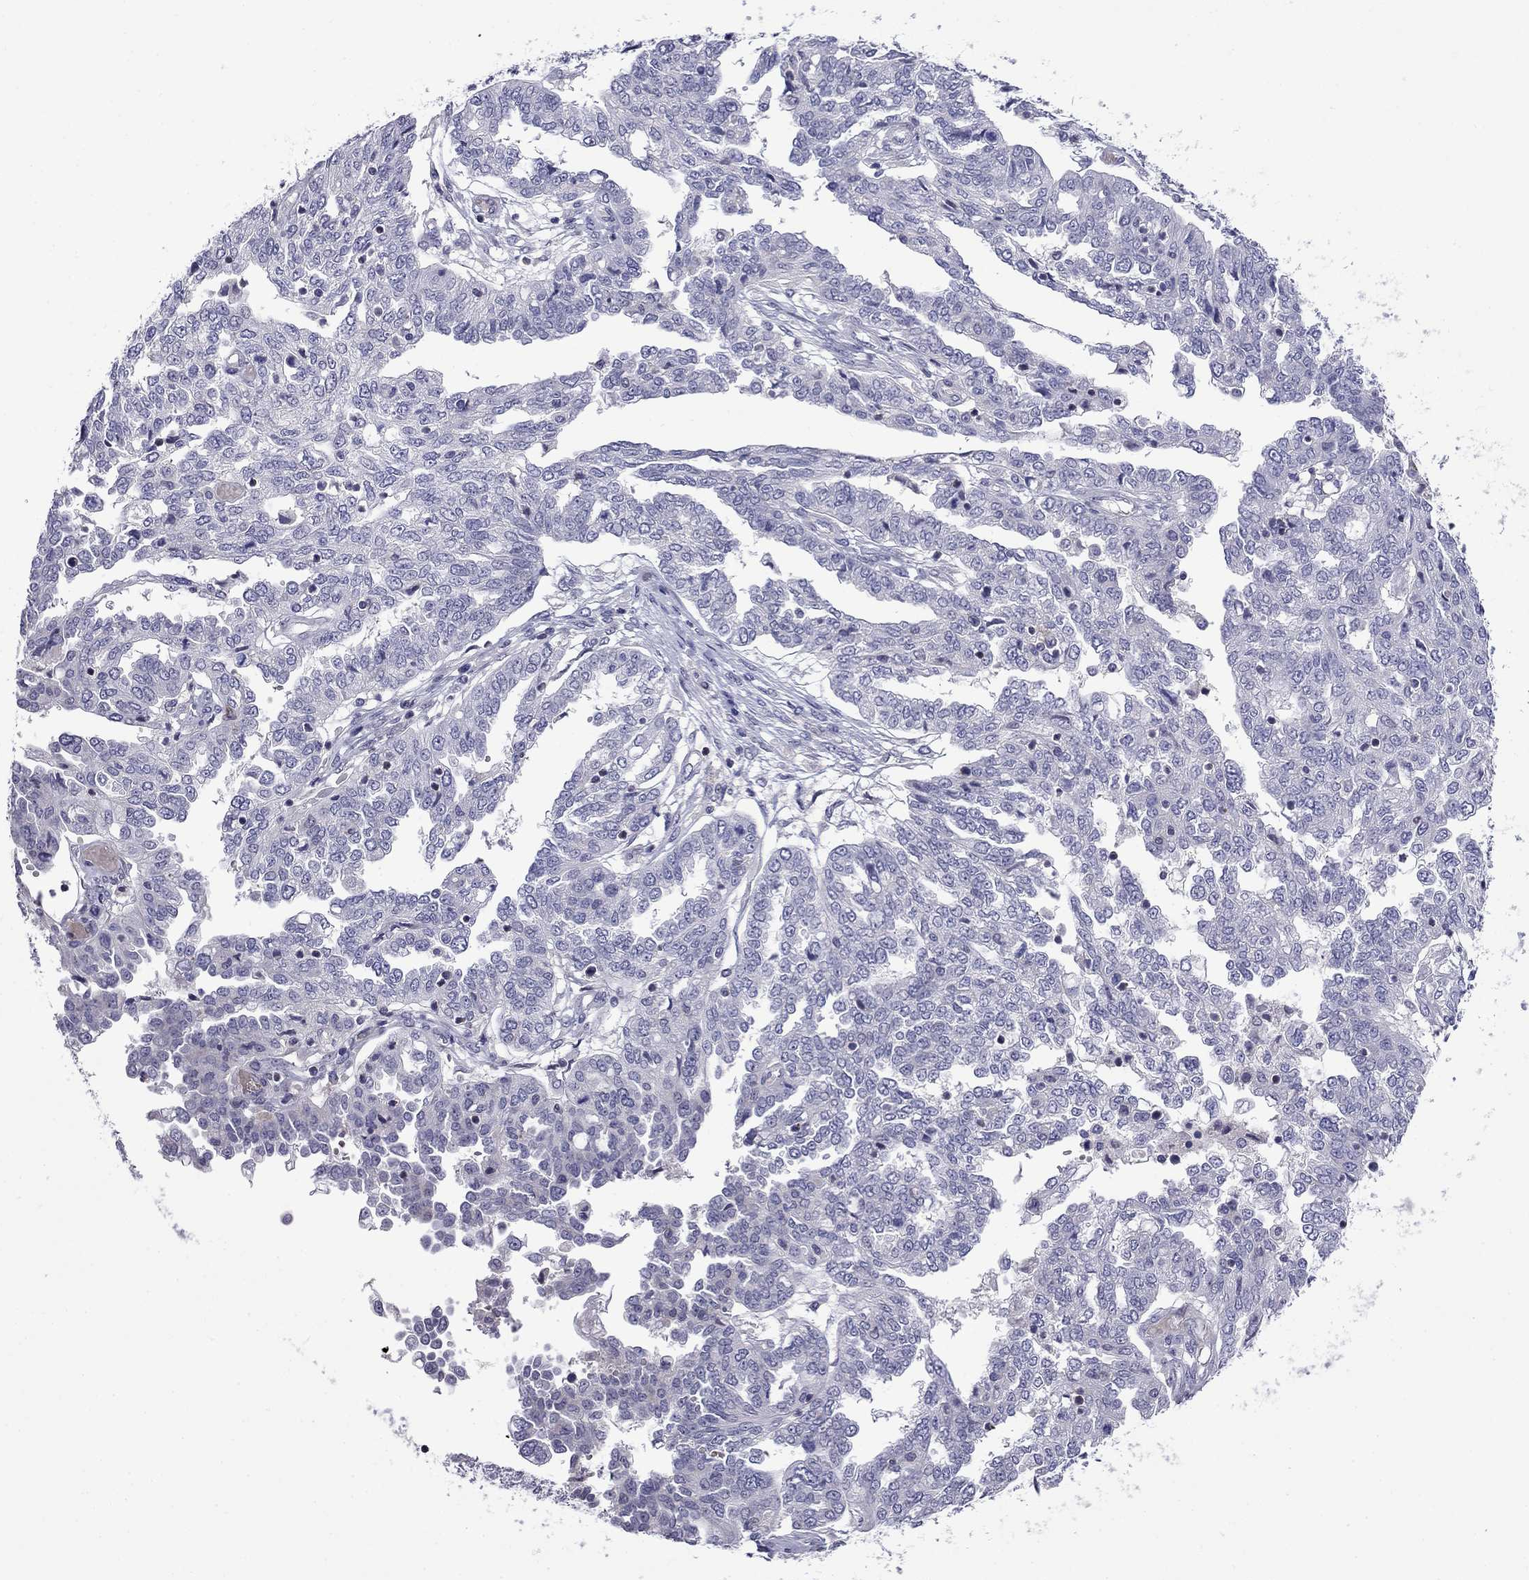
{"staining": {"intensity": "negative", "quantity": "none", "location": "none"}, "tissue": "ovarian cancer", "cell_type": "Tumor cells", "image_type": "cancer", "snomed": [{"axis": "morphology", "description": "Cystadenocarcinoma, serous, NOS"}, {"axis": "topography", "description": "Ovary"}], "caption": "Tumor cells are negative for protein expression in human ovarian cancer. (Brightfield microscopy of DAB IHC at high magnification).", "gene": "PRR18", "patient": {"sex": "female", "age": 67}}